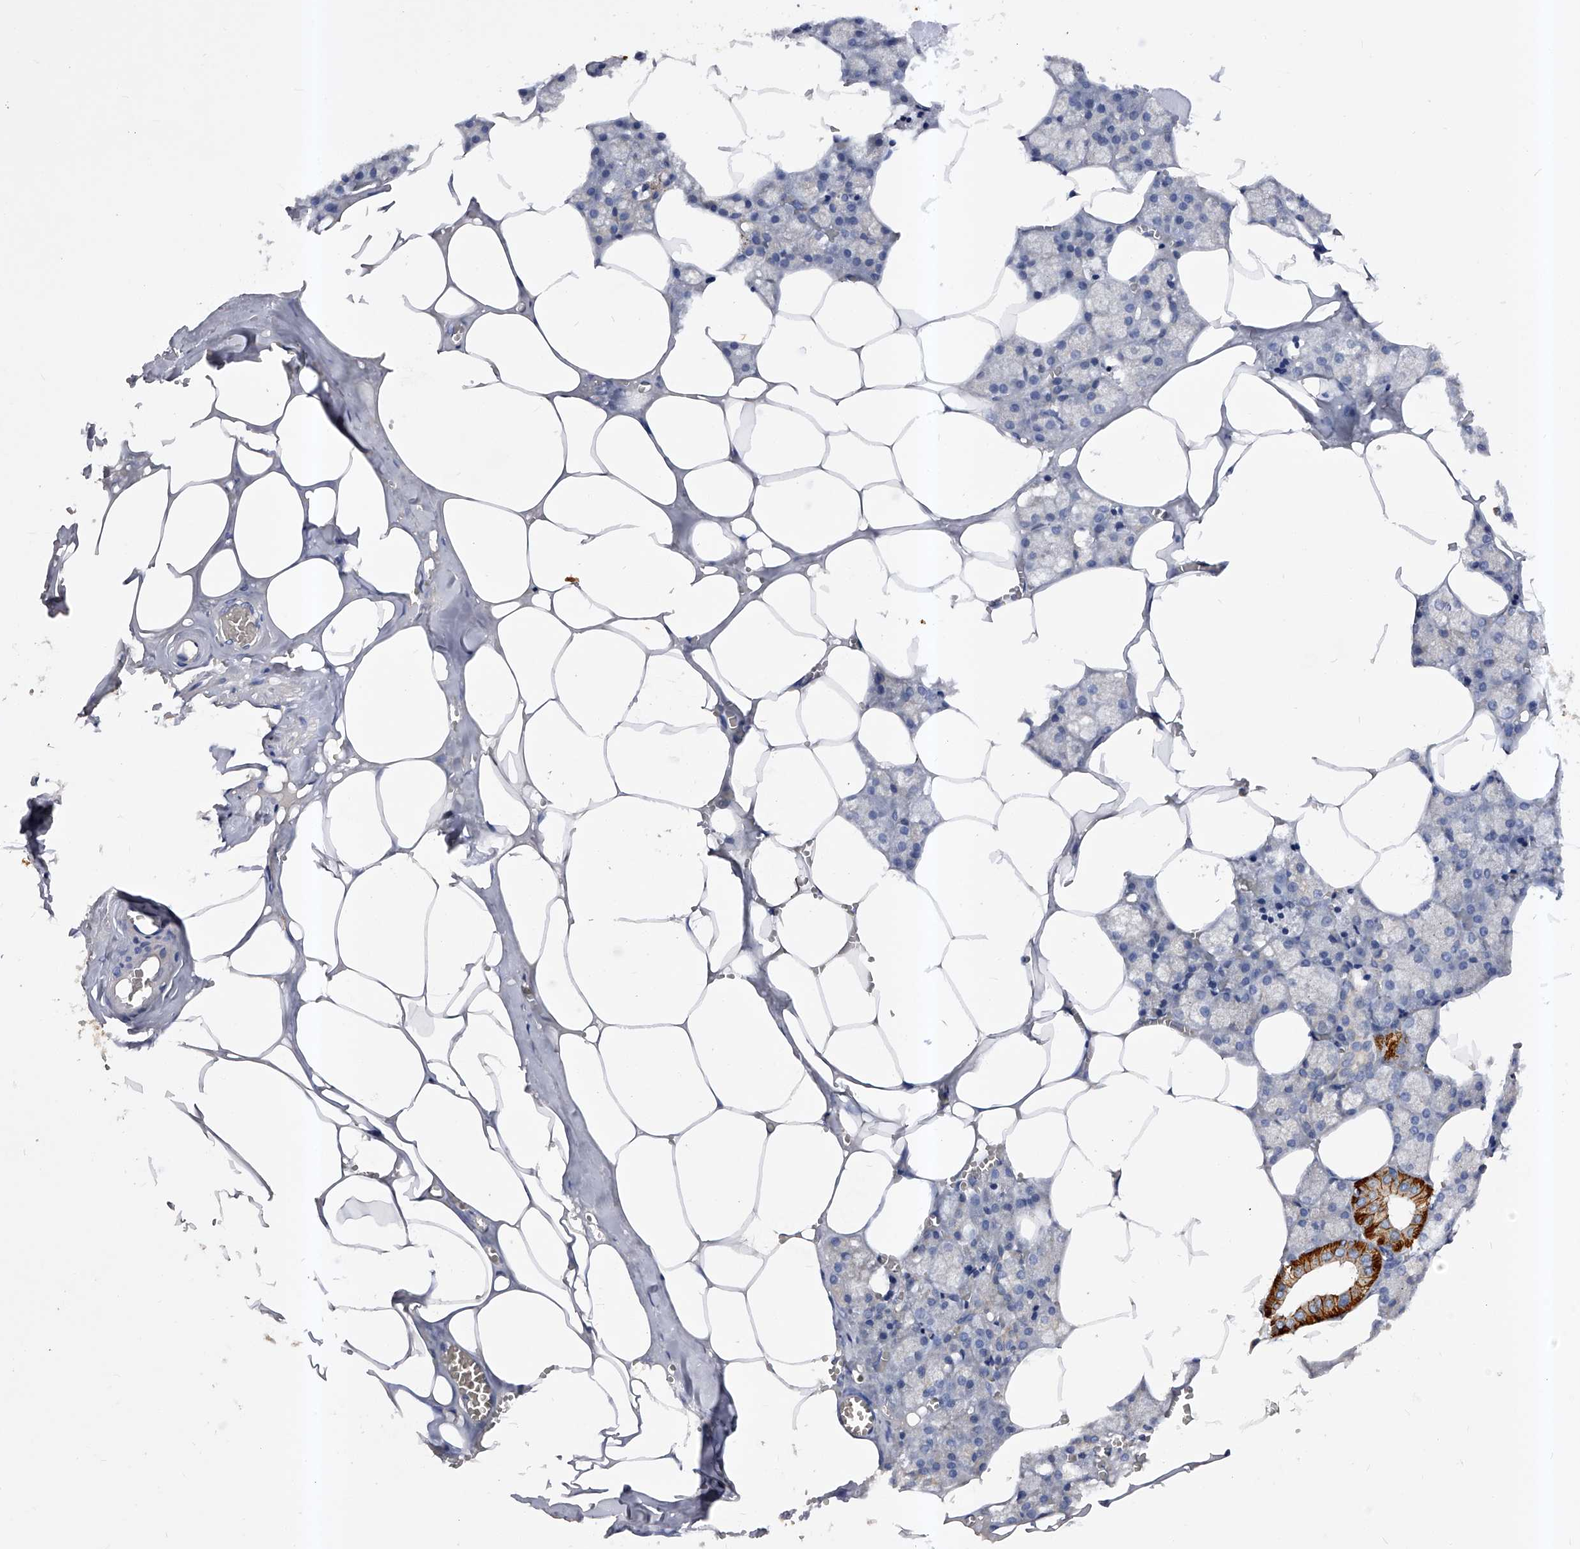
{"staining": {"intensity": "strong", "quantity": "<25%", "location": "cytoplasmic/membranous"}, "tissue": "salivary gland", "cell_type": "Glandular cells", "image_type": "normal", "snomed": [{"axis": "morphology", "description": "Normal tissue, NOS"}, {"axis": "topography", "description": "Salivary gland"}], "caption": "High-power microscopy captured an IHC histopathology image of normal salivary gland, revealing strong cytoplasmic/membranous expression in about <25% of glandular cells. (brown staining indicates protein expression, while blue staining denotes nuclei).", "gene": "ARL4C", "patient": {"sex": "male", "age": 62}}